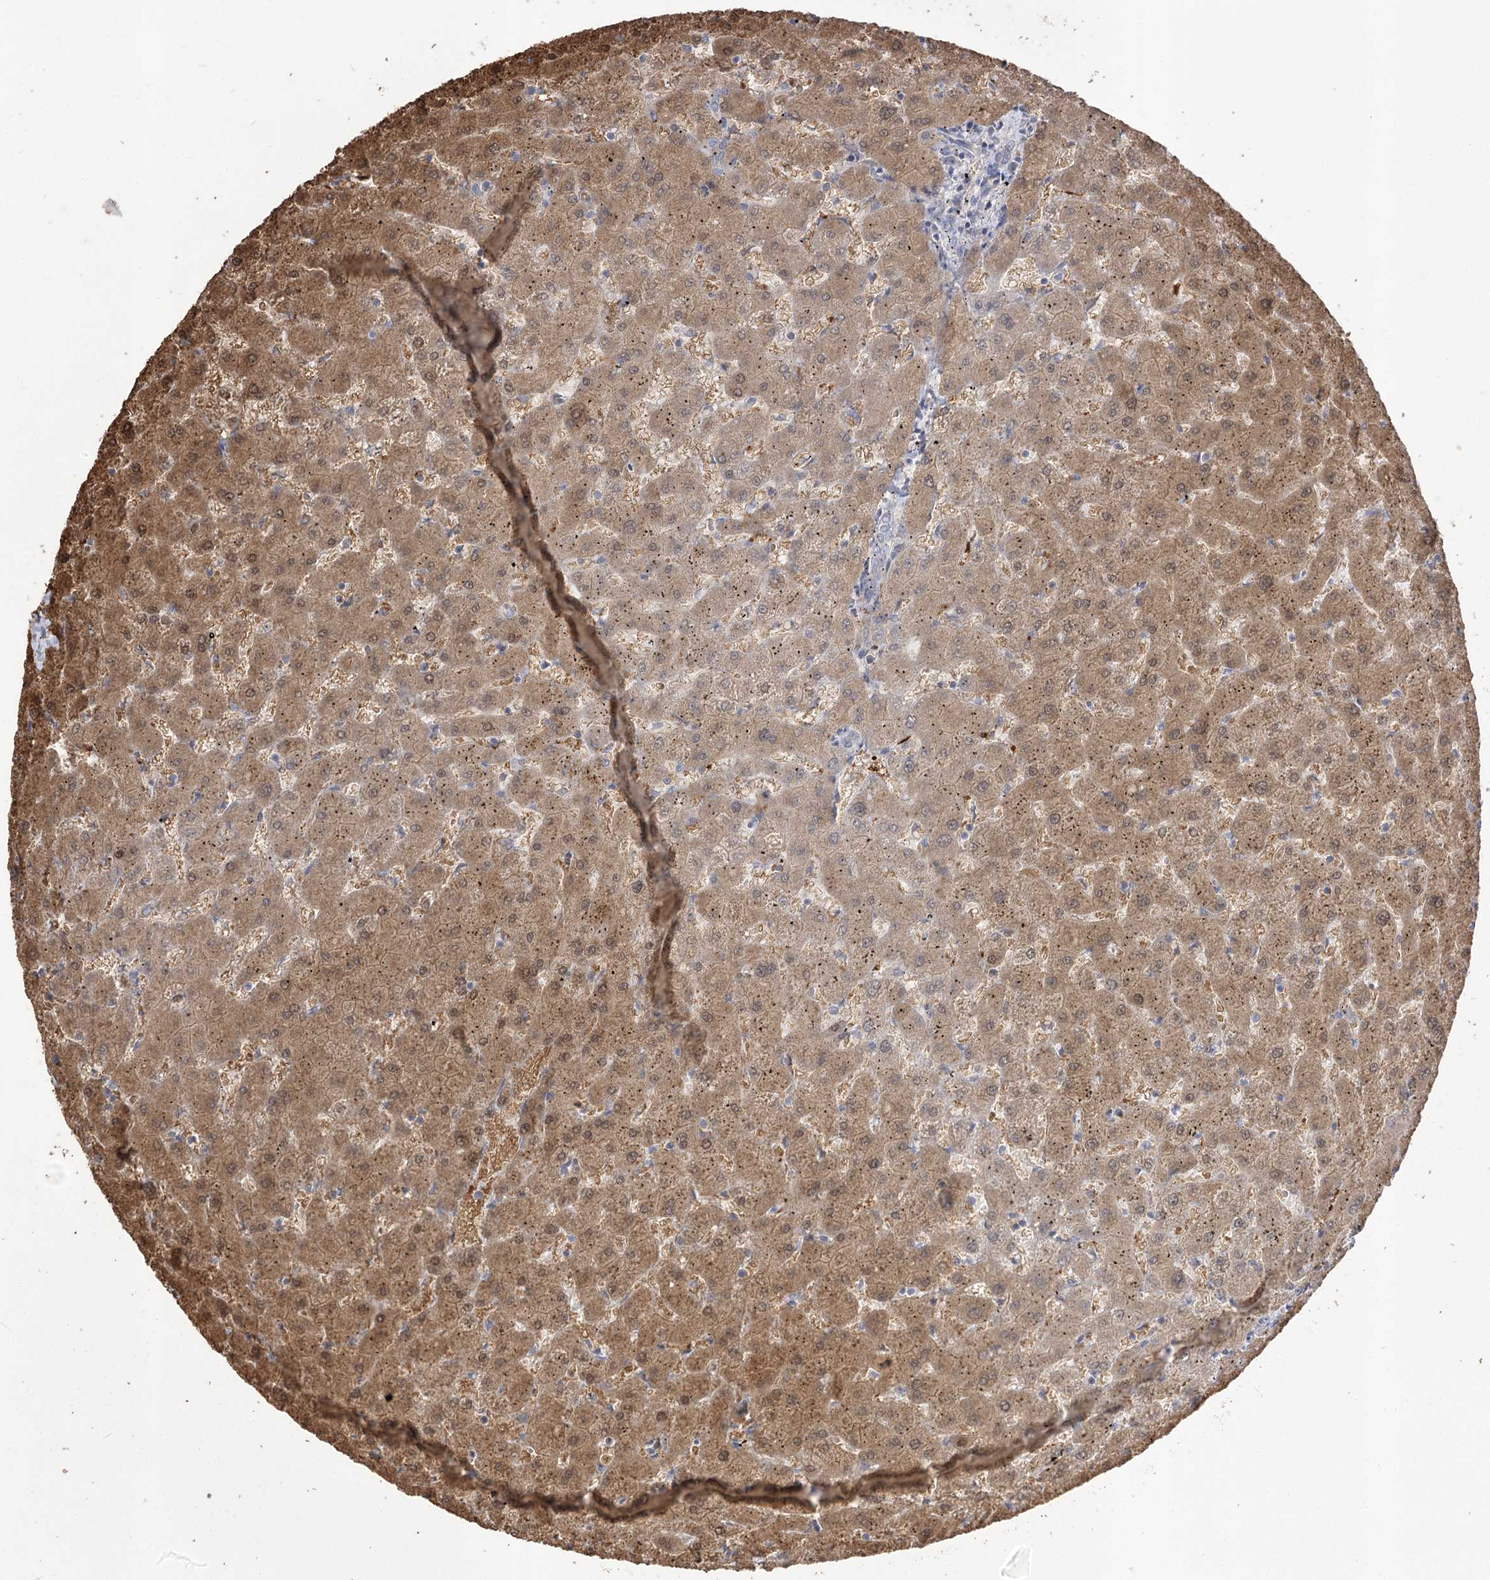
{"staining": {"intensity": "negative", "quantity": "none", "location": "none"}, "tissue": "liver", "cell_type": "Cholangiocytes", "image_type": "normal", "snomed": [{"axis": "morphology", "description": "Normal tissue, NOS"}, {"axis": "topography", "description": "Liver"}], "caption": "A histopathology image of human liver is negative for staining in cholangiocytes. (Brightfield microscopy of DAB (3,3'-diaminobenzidine) IHC at high magnification).", "gene": "R3HDM2", "patient": {"sex": "female", "age": 63}}